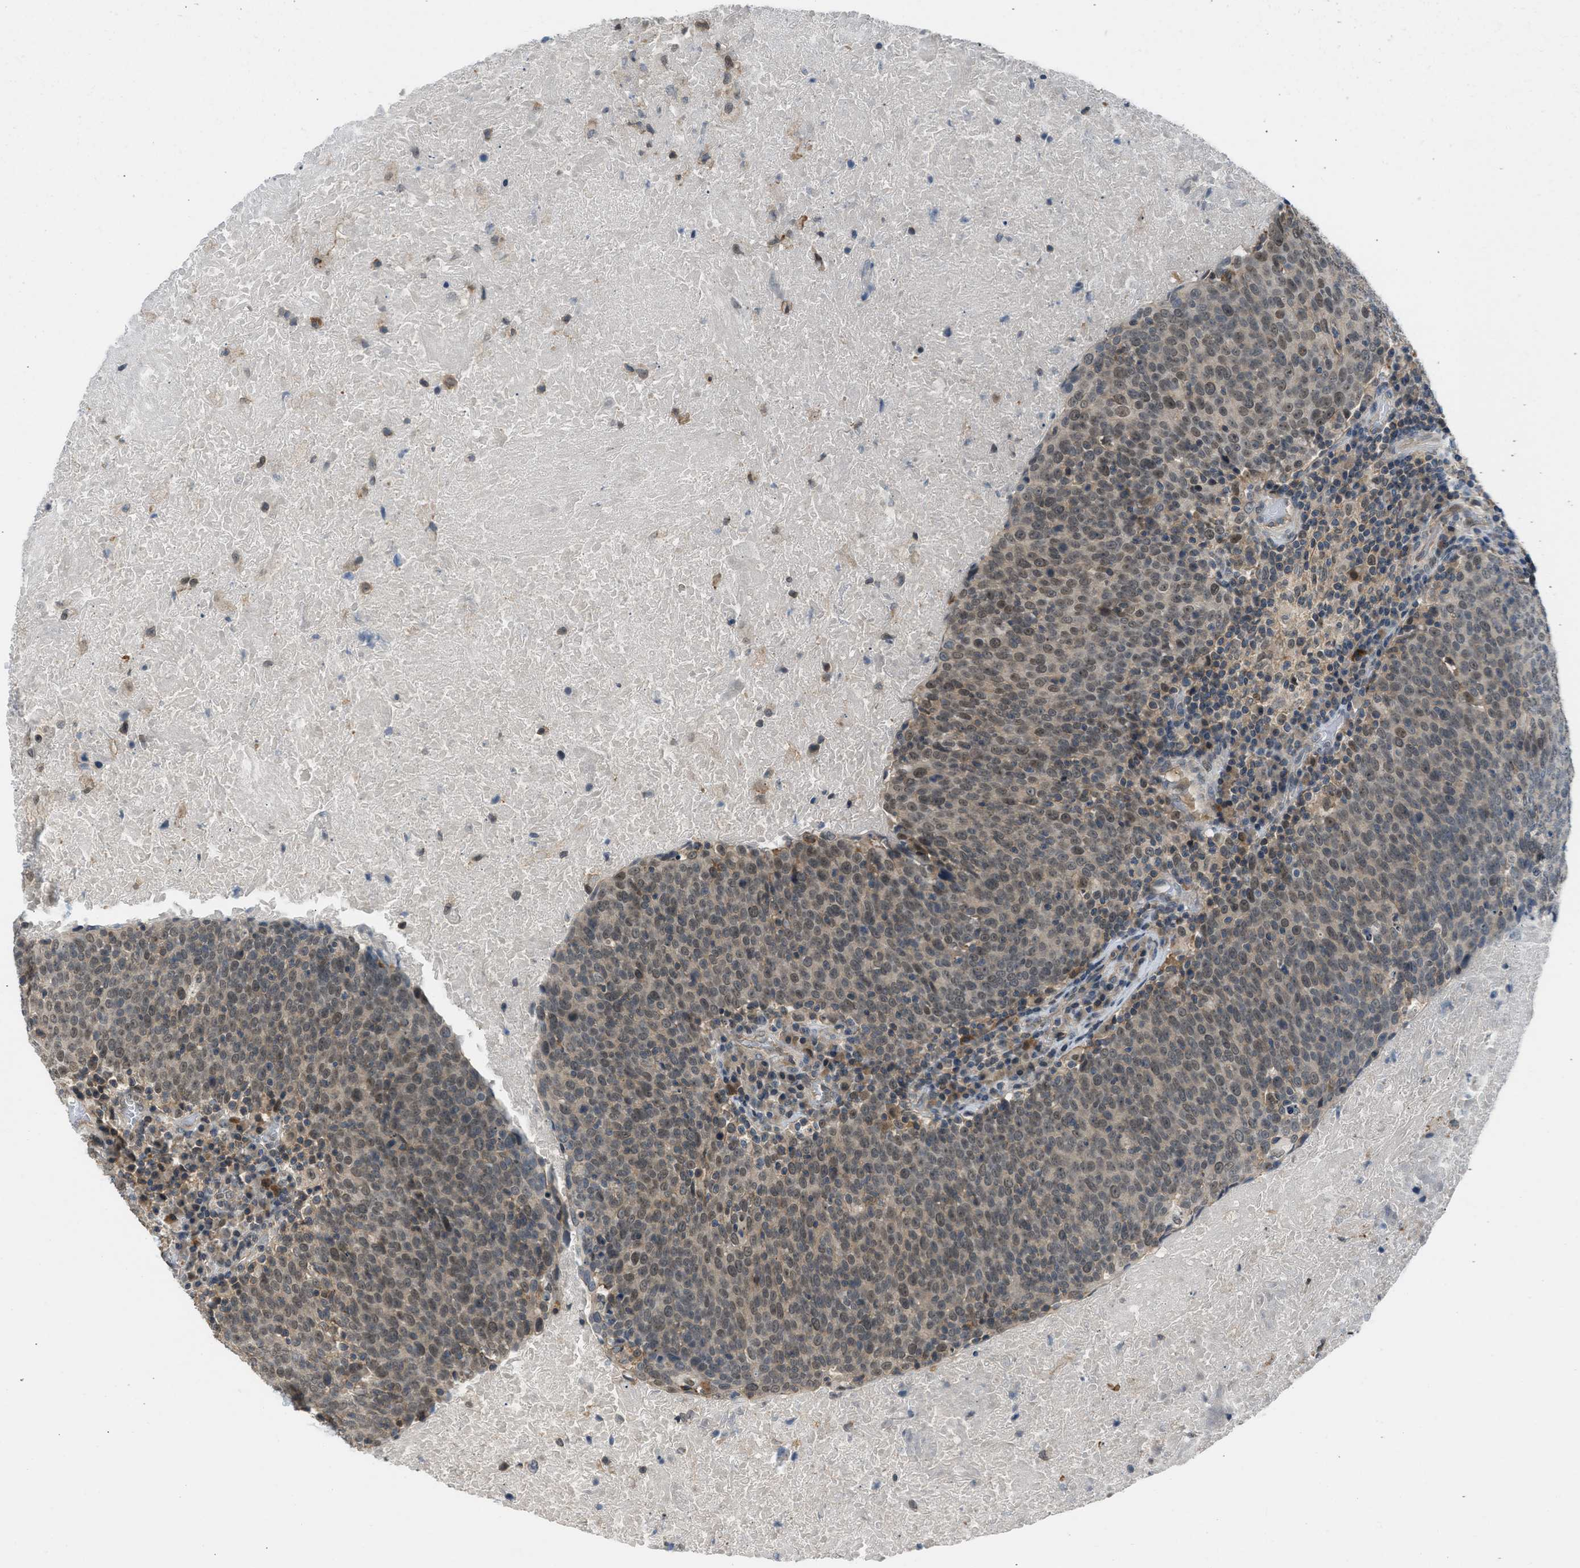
{"staining": {"intensity": "weak", "quantity": ">75%", "location": "cytoplasmic/membranous,nuclear"}, "tissue": "head and neck cancer", "cell_type": "Tumor cells", "image_type": "cancer", "snomed": [{"axis": "morphology", "description": "Squamous cell carcinoma, NOS"}, {"axis": "morphology", "description": "Squamous cell carcinoma, metastatic, NOS"}, {"axis": "topography", "description": "Lymph node"}, {"axis": "topography", "description": "Head-Neck"}], "caption": "Protein staining of head and neck cancer tissue exhibits weak cytoplasmic/membranous and nuclear positivity in about >75% of tumor cells.", "gene": "TTBK2", "patient": {"sex": "male", "age": 62}}